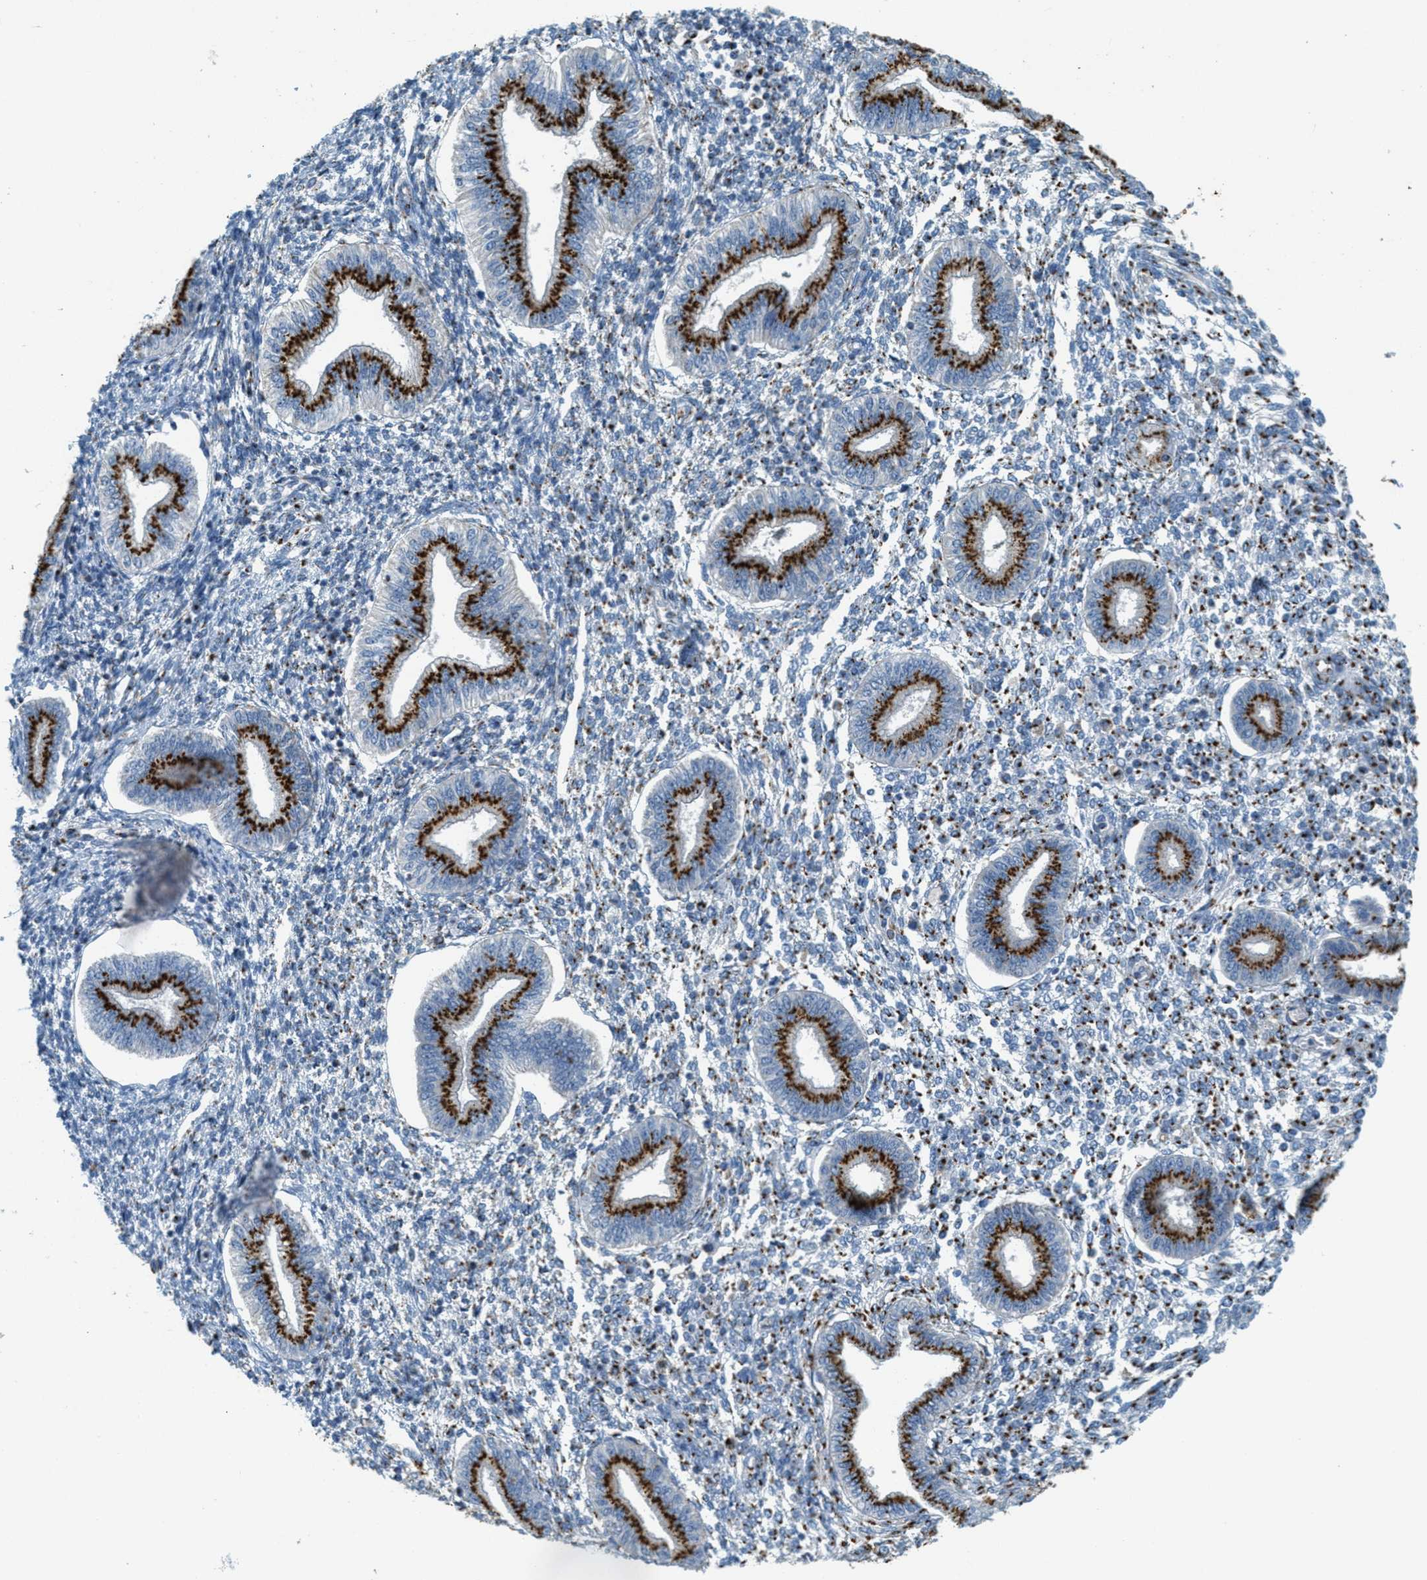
{"staining": {"intensity": "moderate", "quantity": "<25%", "location": "cytoplasmic/membranous"}, "tissue": "endometrium", "cell_type": "Cells in endometrial stroma", "image_type": "normal", "snomed": [{"axis": "morphology", "description": "Normal tissue, NOS"}, {"axis": "topography", "description": "Endometrium"}], "caption": "Protein staining demonstrates moderate cytoplasmic/membranous expression in approximately <25% of cells in endometrial stroma in unremarkable endometrium. Nuclei are stained in blue.", "gene": "ENTPD4", "patient": {"sex": "female", "age": 50}}